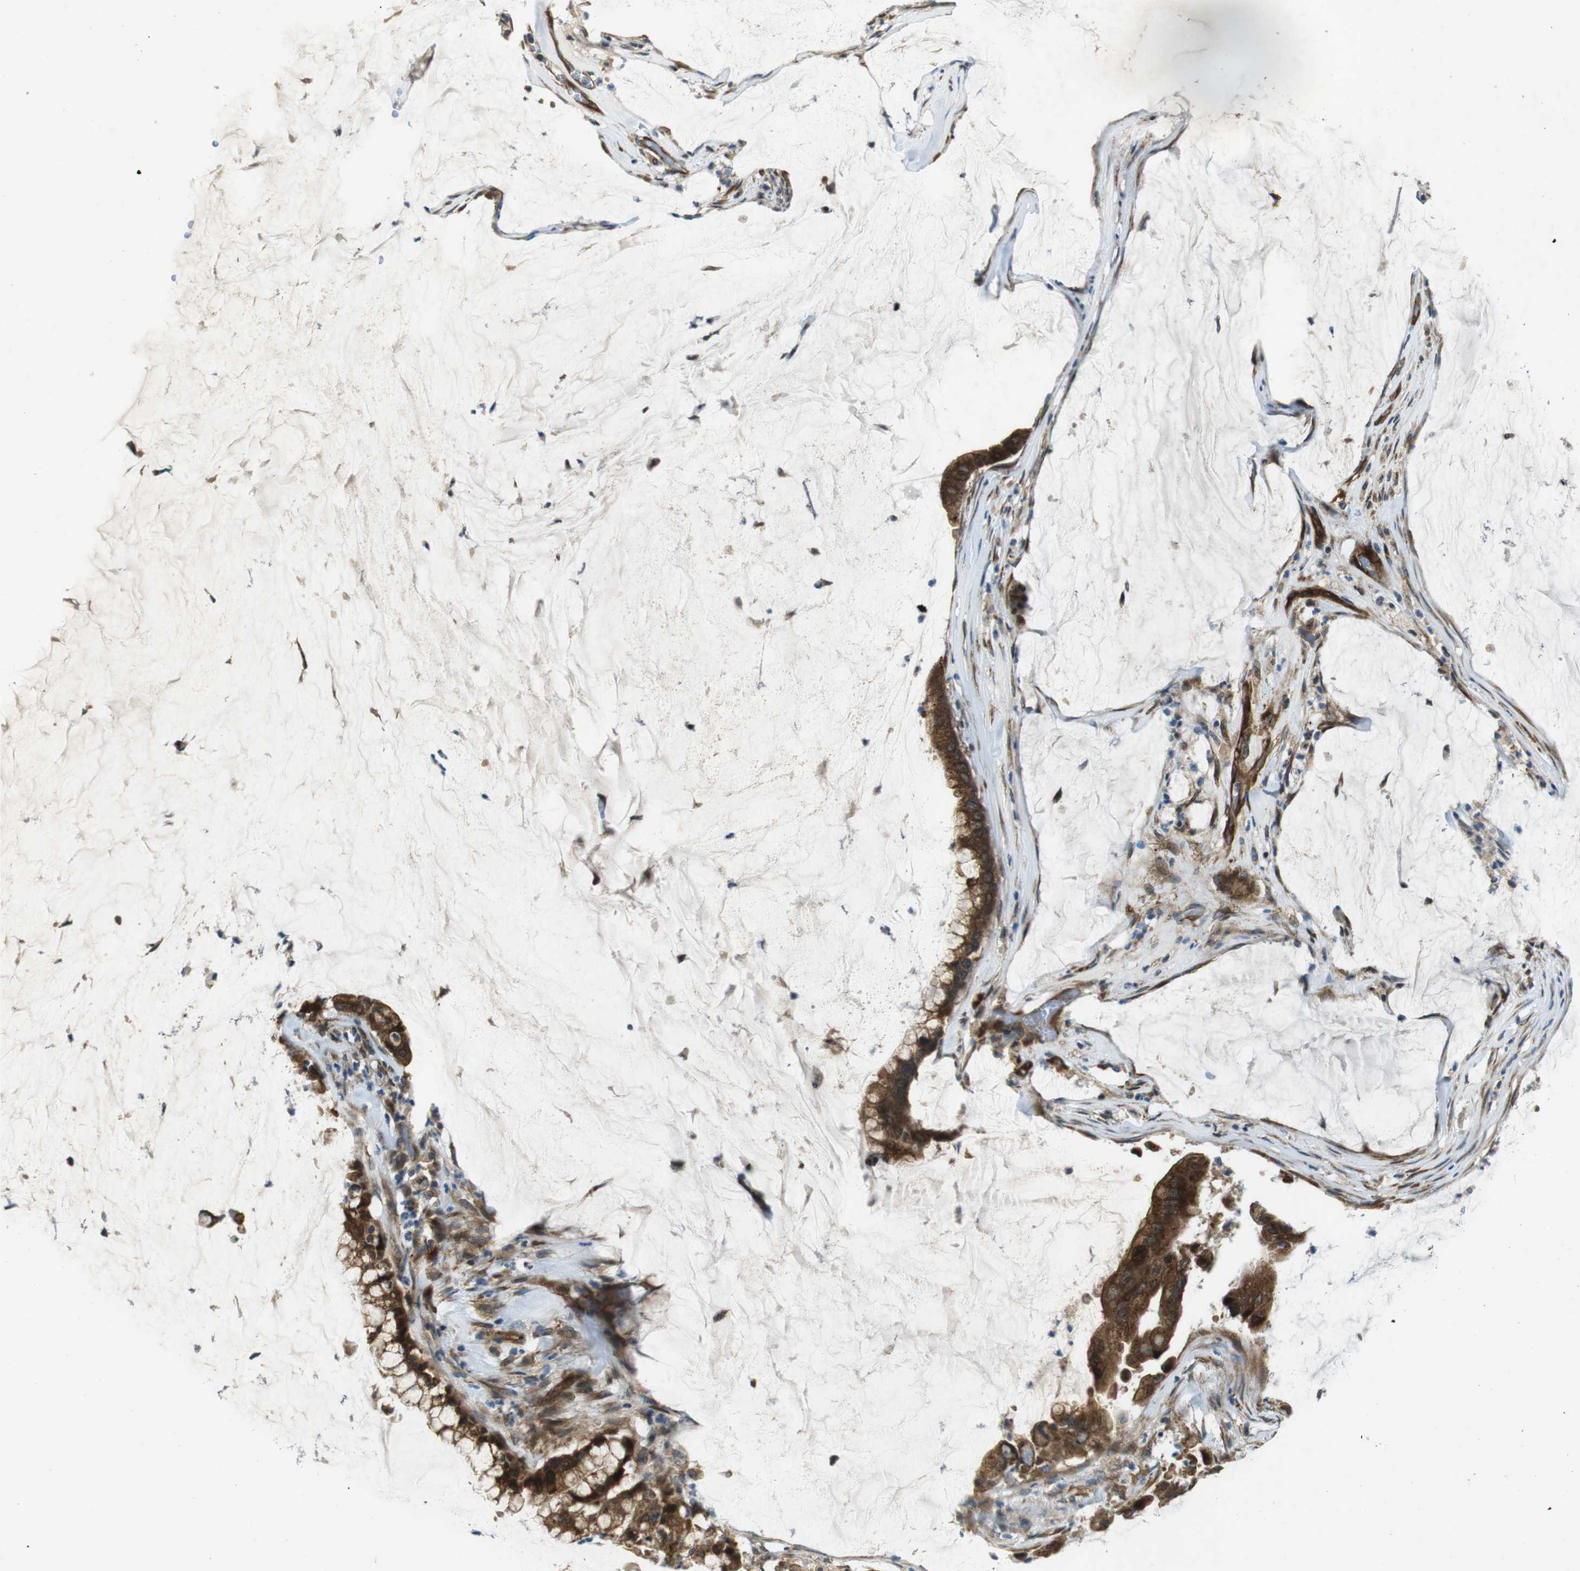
{"staining": {"intensity": "strong", "quantity": ">75%", "location": "cytoplasmic/membranous"}, "tissue": "pancreatic cancer", "cell_type": "Tumor cells", "image_type": "cancer", "snomed": [{"axis": "morphology", "description": "Adenocarcinoma, NOS"}, {"axis": "topography", "description": "Pancreas"}], "caption": "Immunohistochemical staining of human pancreatic cancer (adenocarcinoma) reveals high levels of strong cytoplasmic/membranous protein expression in approximately >75% of tumor cells.", "gene": "PALD1", "patient": {"sex": "male", "age": 41}}